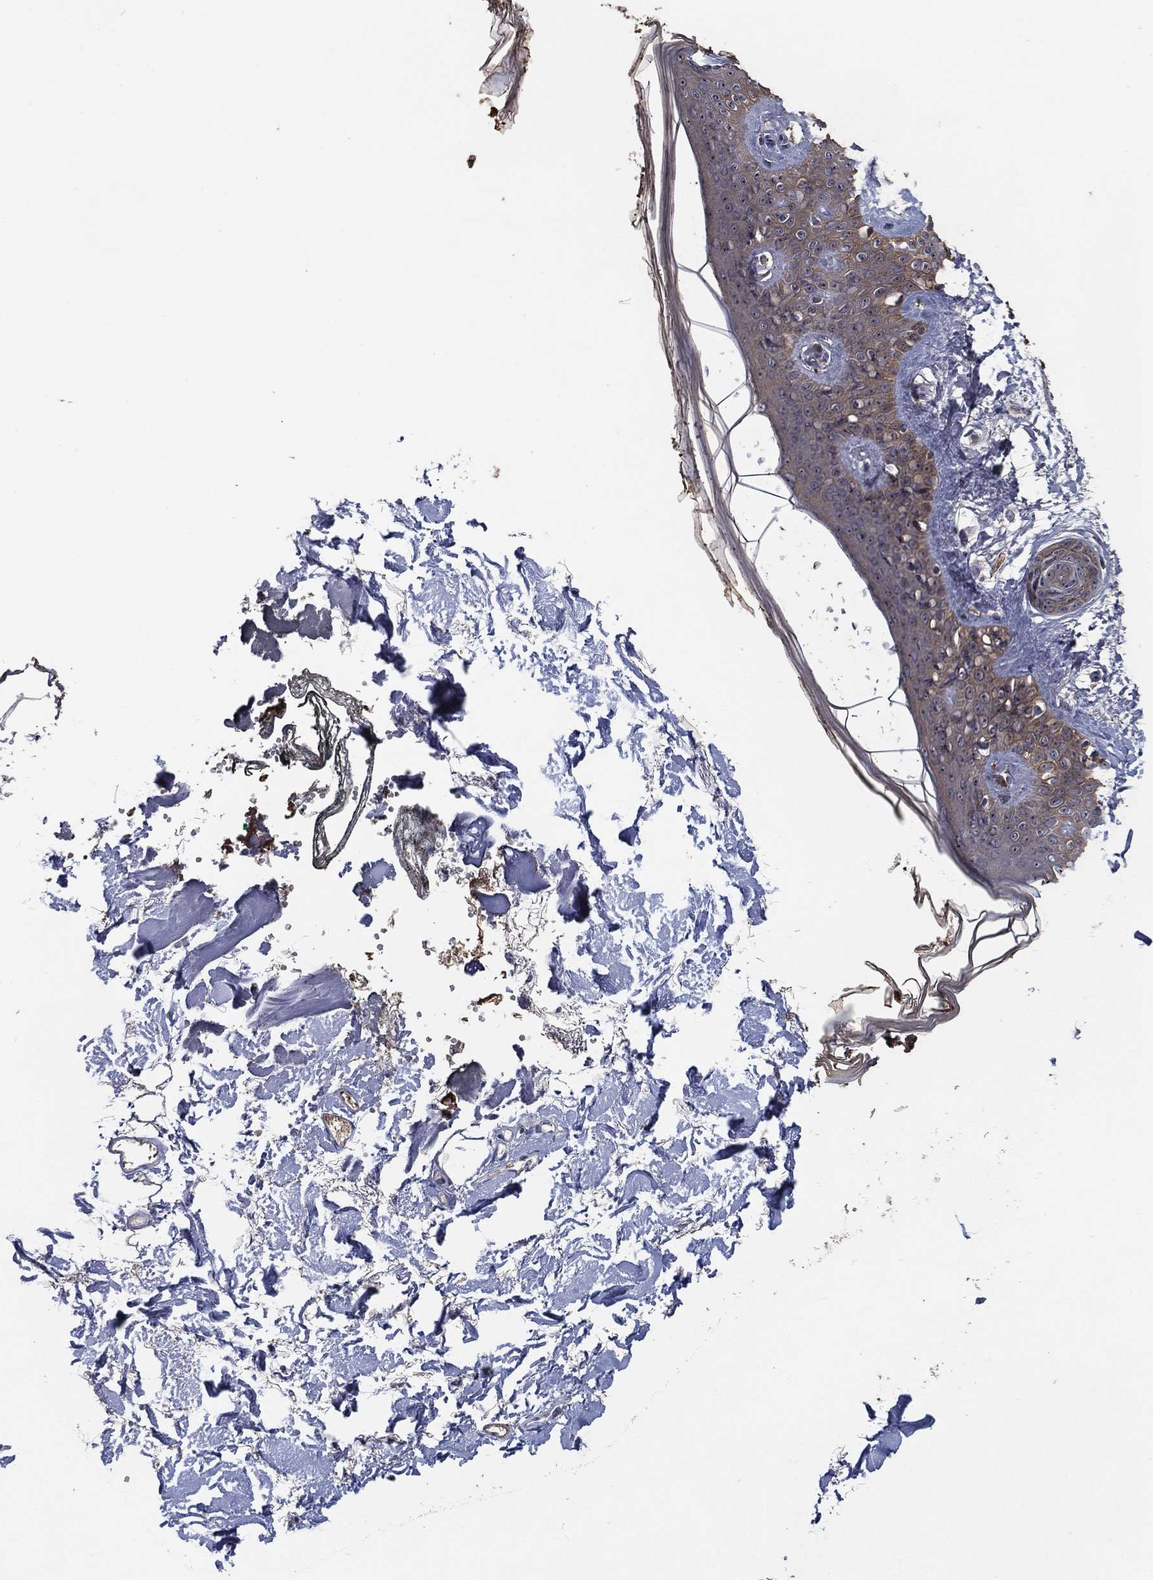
{"staining": {"intensity": "negative", "quantity": "none", "location": "none"}, "tissue": "skin", "cell_type": "Fibroblasts", "image_type": "normal", "snomed": [{"axis": "morphology", "description": "Normal tissue, NOS"}, {"axis": "topography", "description": "Skin"}], "caption": "Skin stained for a protein using IHC shows no positivity fibroblasts.", "gene": "EFNA1", "patient": {"sex": "female", "age": 34}}